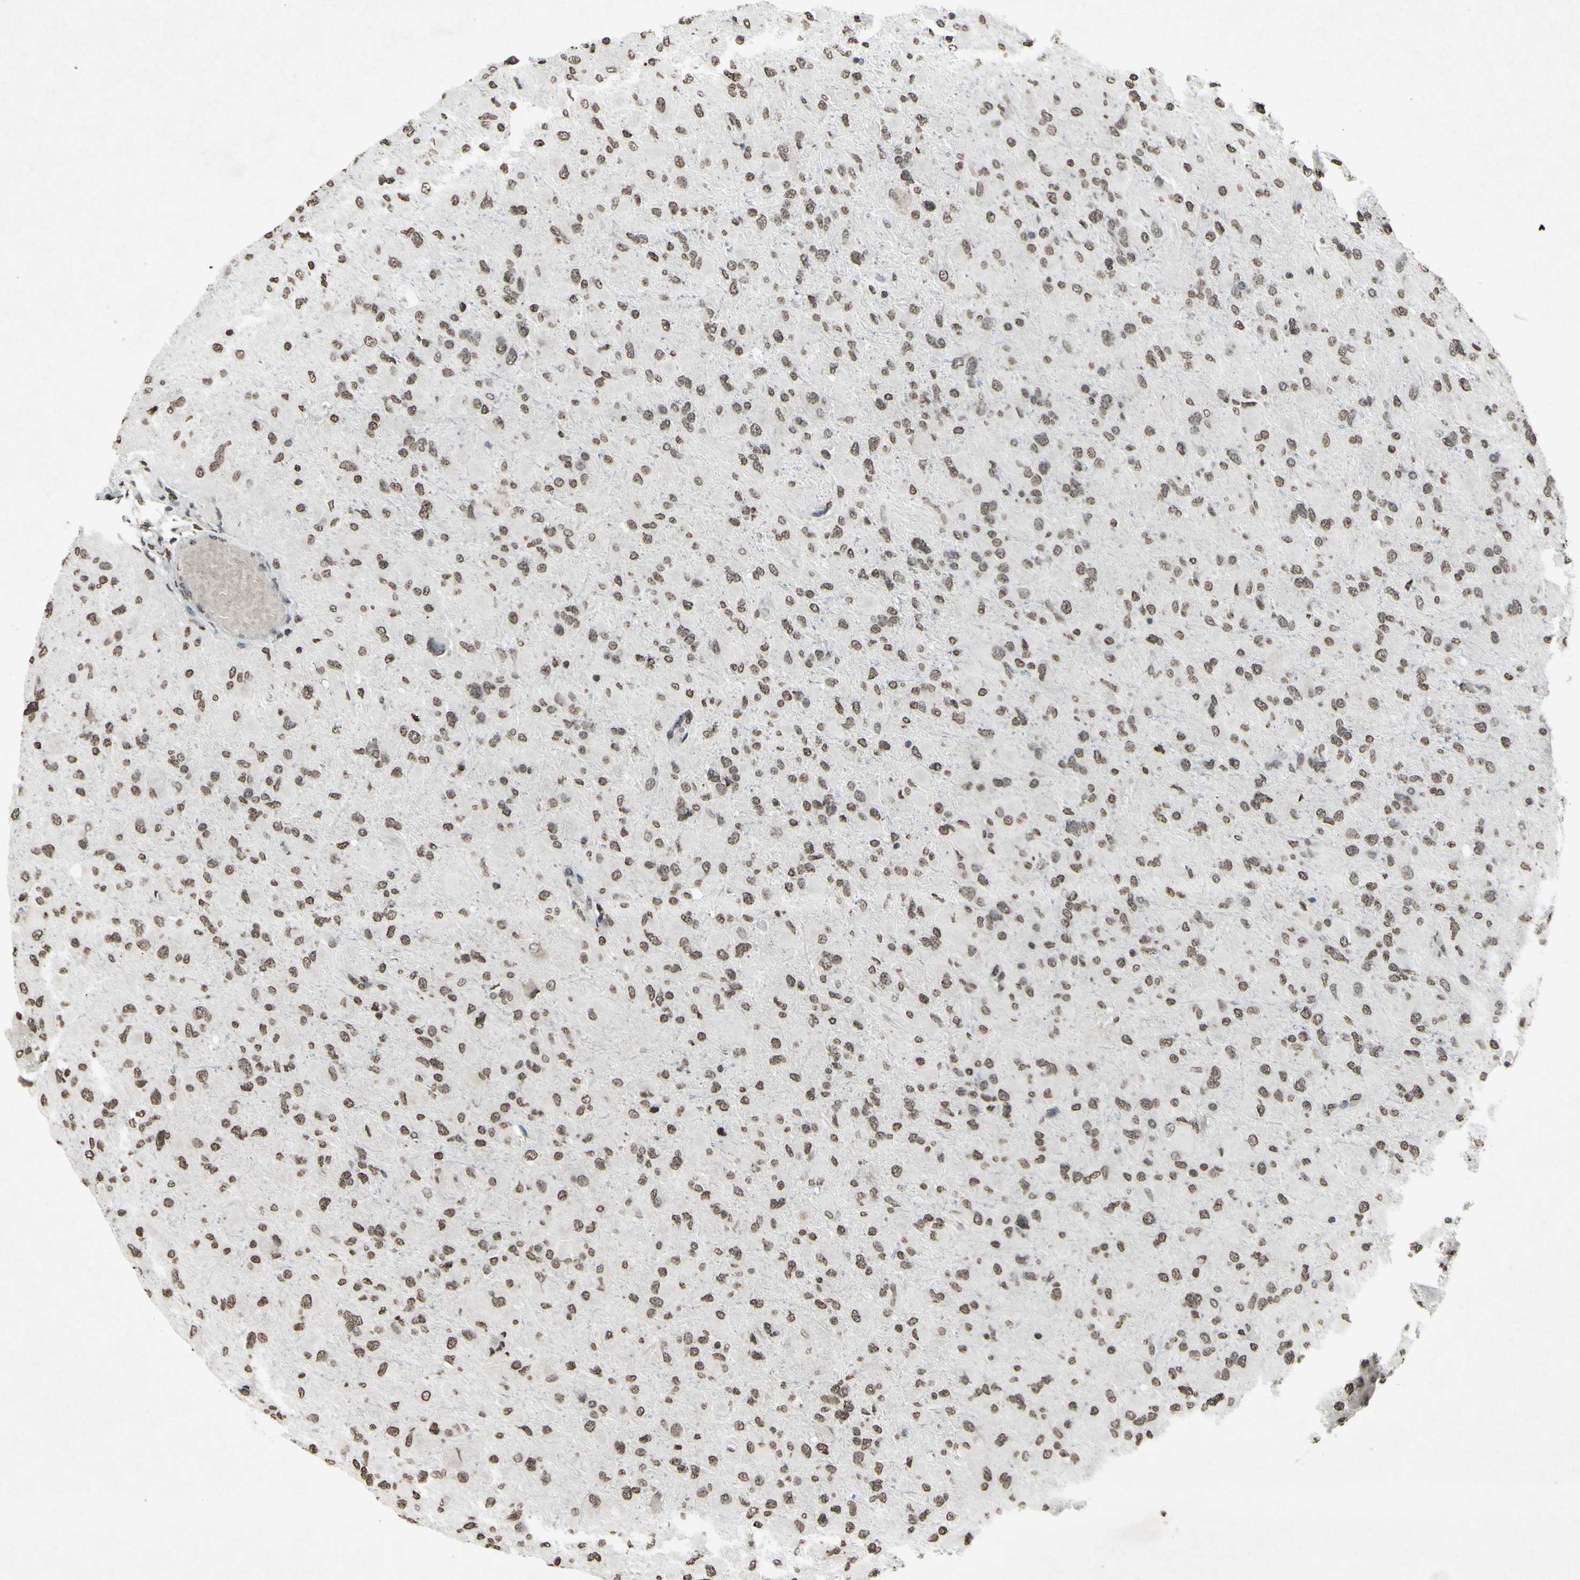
{"staining": {"intensity": "weak", "quantity": ">75%", "location": "nuclear"}, "tissue": "glioma", "cell_type": "Tumor cells", "image_type": "cancer", "snomed": [{"axis": "morphology", "description": "Glioma, malignant, High grade"}, {"axis": "topography", "description": "Cerebral cortex"}], "caption": "A high-resolution photomicrograph shows immunohistochemistry (IHC) staining of glioma, which demonstrates weak nuclear positivity in approximately >75% of tumor cells. (IHC, brightfield microscopy, high magnification).", "gene": "CD79B", "patient": {"sex": "female", "age": 36}}